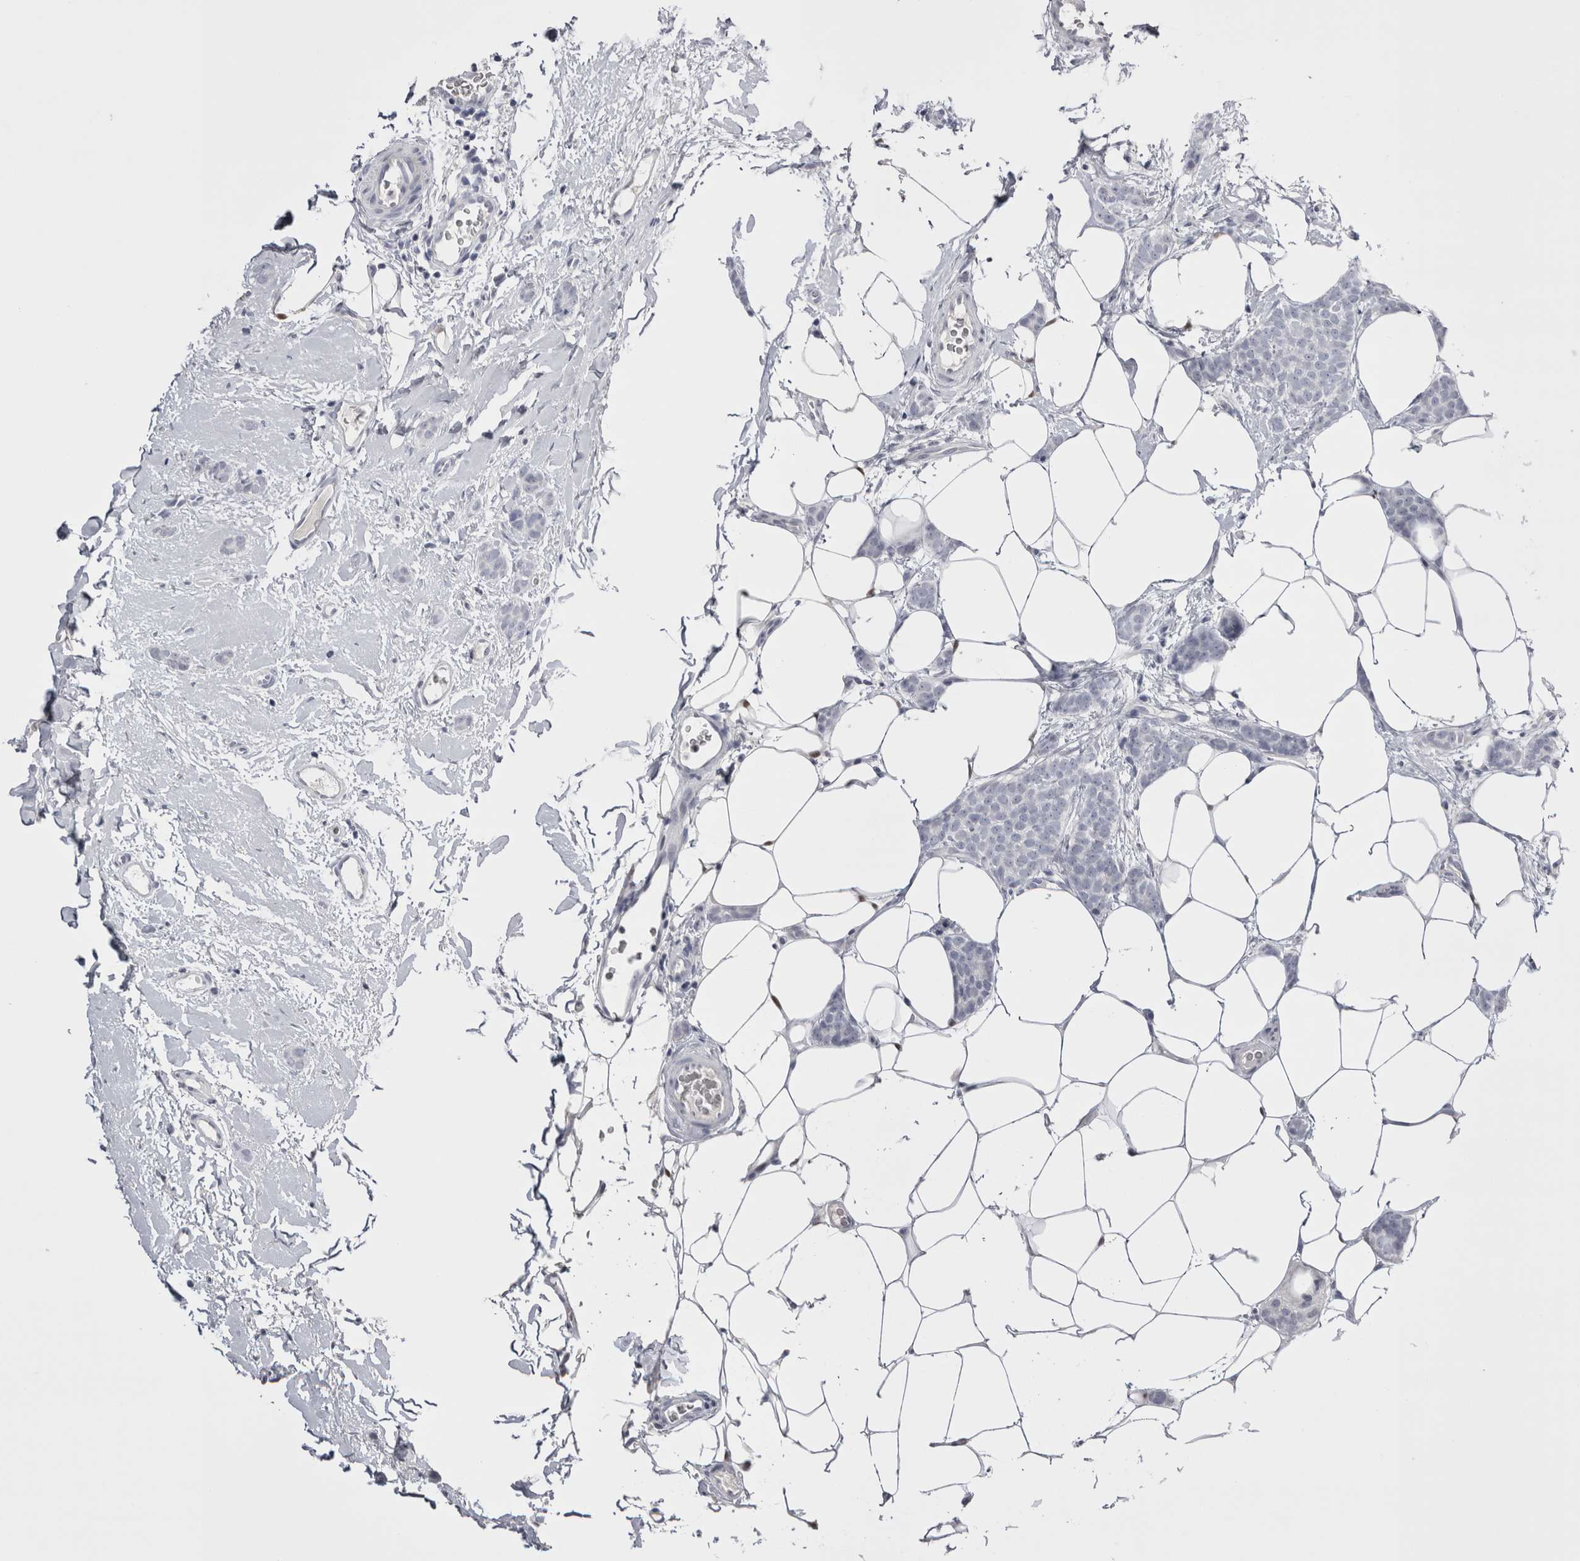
{"staining": {"intensity": "negative", "quantity": "none", "location": "none"}, "tissue": "breast cancer", "cell_type": "Tumor cells", "image_type": "cancer", "snomed": [{"axis": "morphology", "description": "Lobular carcinoma"}, {"axis": "topography", "description": "Skin"}, {"axis": "topography", "description": "Breast"}], "caption": "Breast cancer was stained to show a protein in brown. There is no significant positivity in tumor cells.", "gene": "FNDC8", "patient": {"sex": "female", "age": 46}}